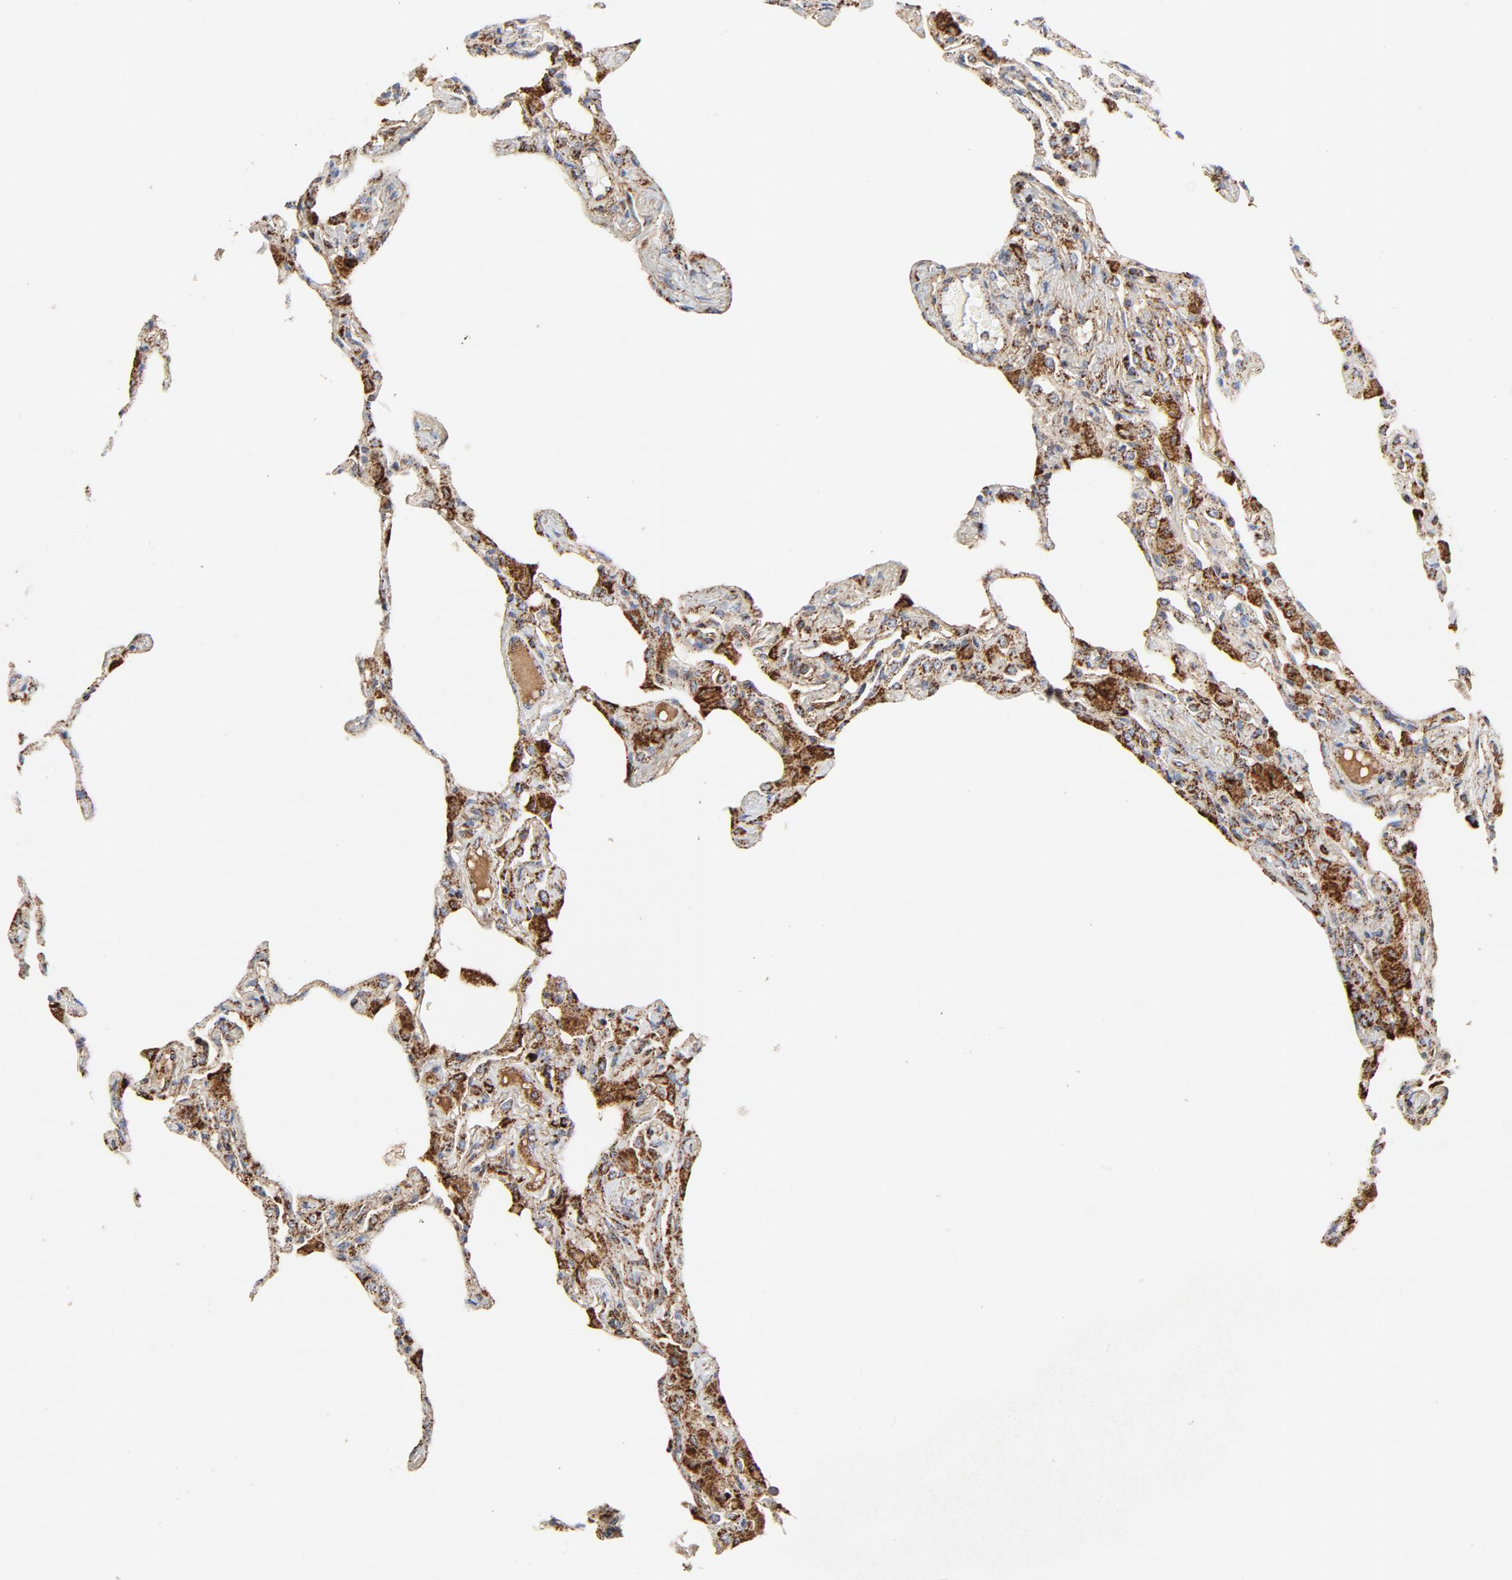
{"staining": {"intensity": "moderate", "quantity": ">75%", "location": "cytoplasmic/membranous"}, "tissue": "lung", "cell_type": "Alveolar cells", "image_type": "normal", "snomed": [{"axis": "morphology", "description": "Normal tissue, NOS"}, {"axis": "topography", "description": "Lung"}], "caption": "The micrograph displays a brown stain indicating the presence of a protein in the cytoplasmic/membranous of alveolar cells in lung. The staining is performed using DAB brown chromogen to label protein expression. The nuclei are counter-stained blue using hematoxylin.", "gene": "PCNX4", "patient": {"sex": "female", "age": 49}}